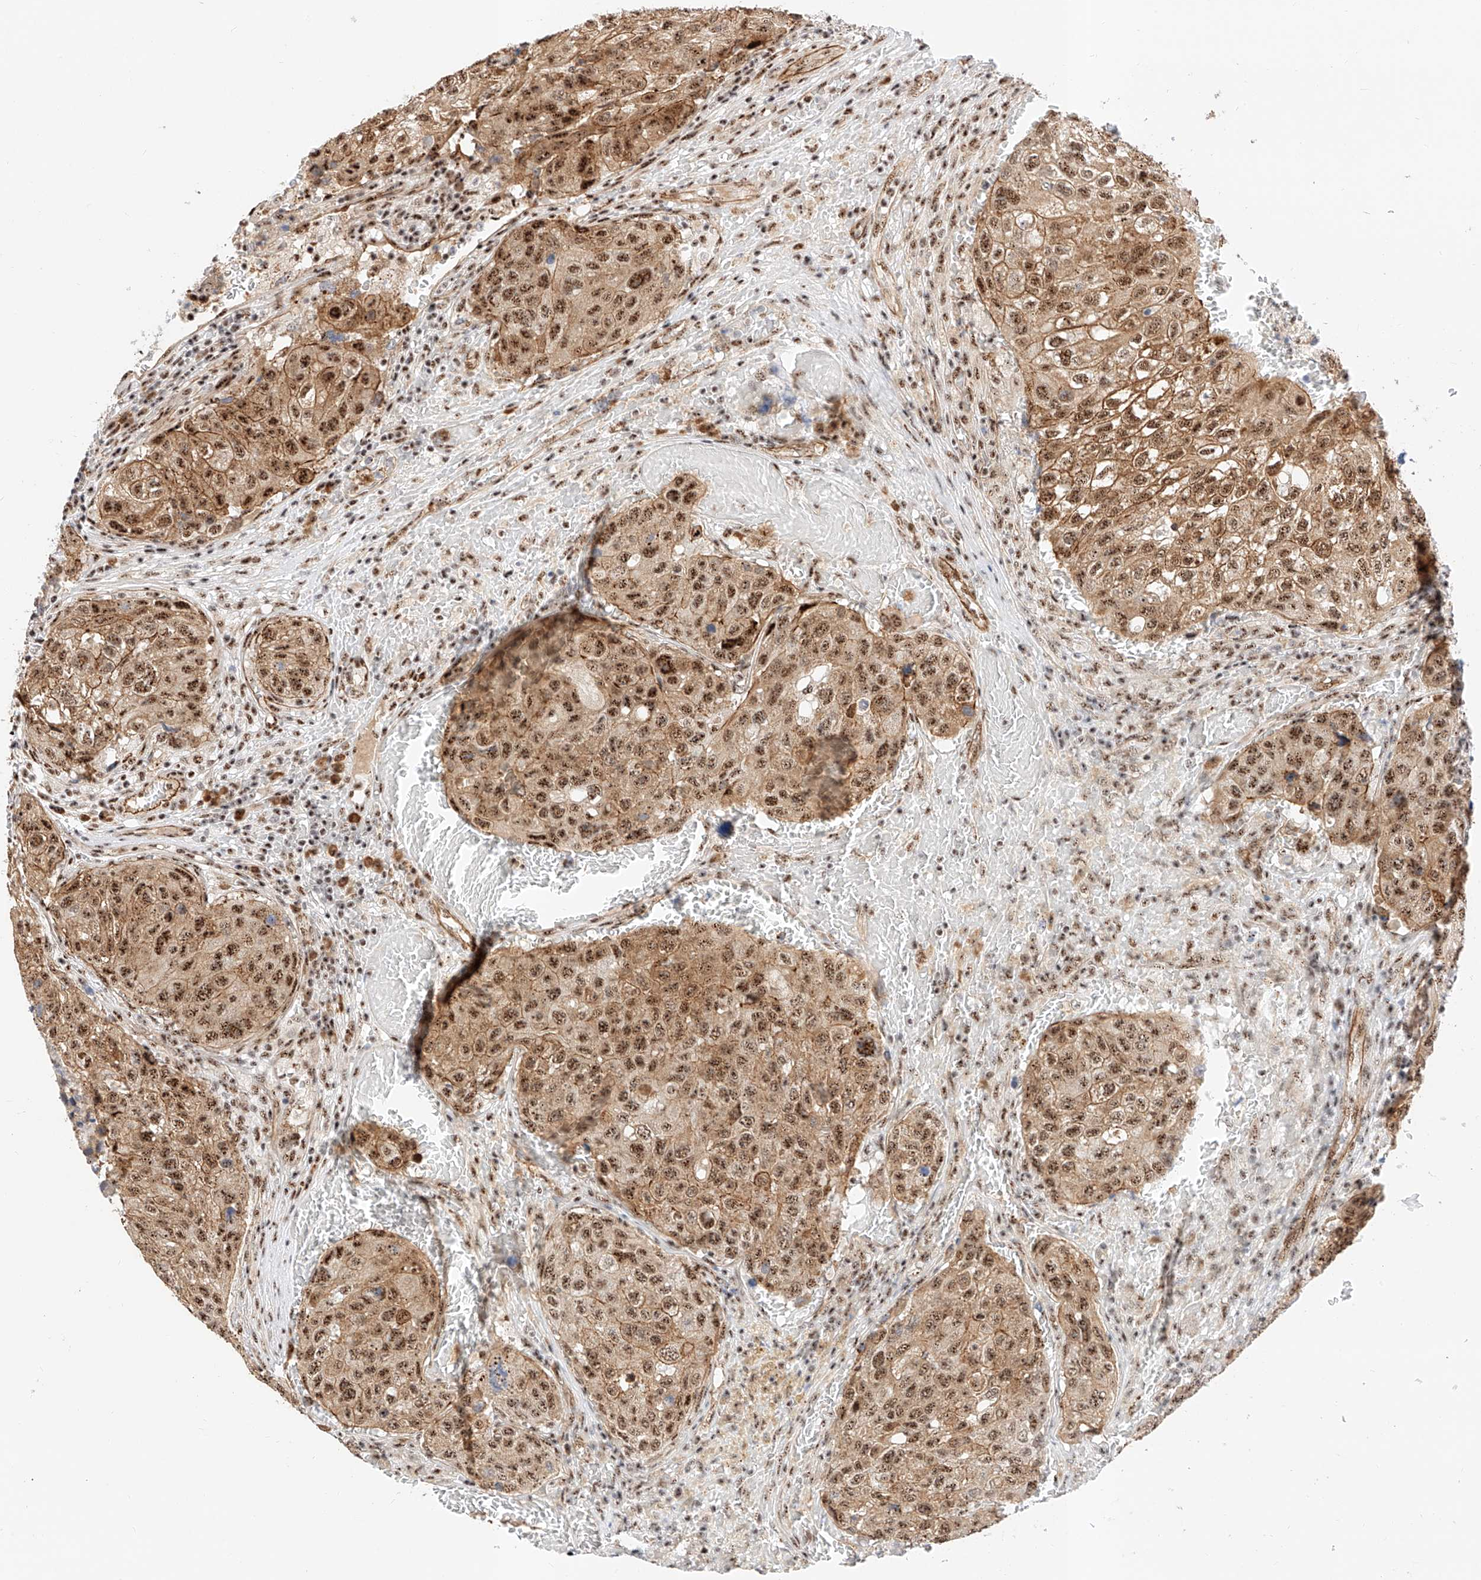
{"staining": {"intensity": "moderate", "quantity": ">75%", "location": "cytoplasmic/membranous,nuclear"}, "tissue": "urothelial cancer", "cell_type": "Tumor cells", "image_type": "cancer", "snomed": [{"axis": "morphology", "description": "Urothelial carcinoma, High grade"}, {"axis": "topography", "description": "Lymph node"}, {"axis": "topography", "description": "Urinary bladder"}], "caption": "There is medium levels of moderate cytoplasmic/membranous and nuclear expression in tumor cells of urothelial cancer, as demonstrated by immunohistochemical staining (brown color).", "gene": "ATXN7L2", "patient": {"sex": "male", "age": 51}}